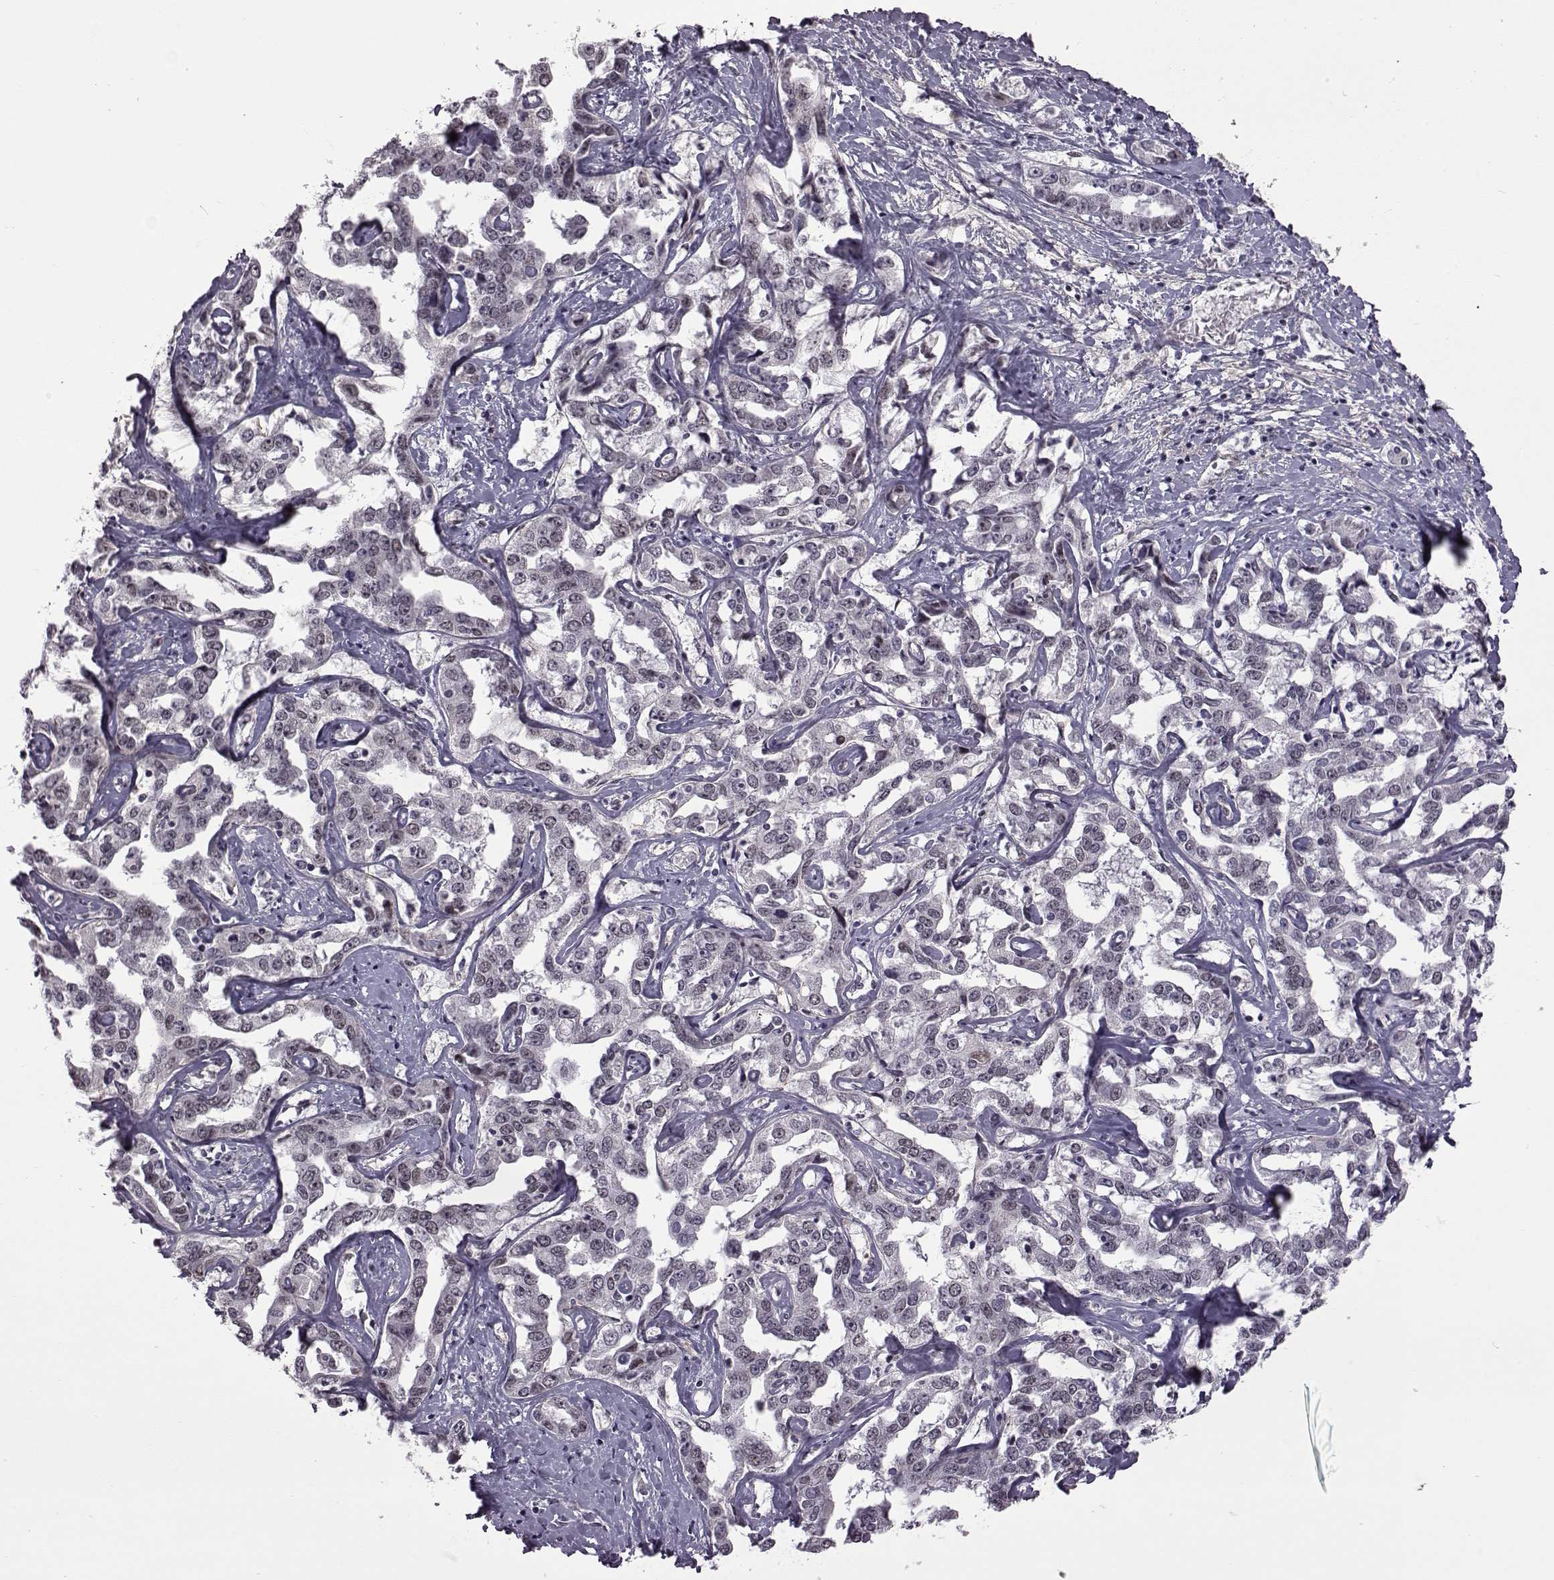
{"staining": {"intensity": "negative", "quantity": "none", "location": "none"}, "tissue": "liver cancer", "cell_type": "Tumor cells", "image_type": "cancer", "snomed": [{"axis": "morphology", "description": "Cholangiocarcinoma"}, {"axis": "topography", "description": "Liver"}], "caption": "High magnification brightfield microscopy of liver cholangiocarcinoma stained with DAB (3,3'-diaminobenzidine) (brown) and counterstained with hematoxylin (blue): tumor cells show no significant expression.", "gene": "SYNPO2", "patient": {"sex": "male", "age": 59}}